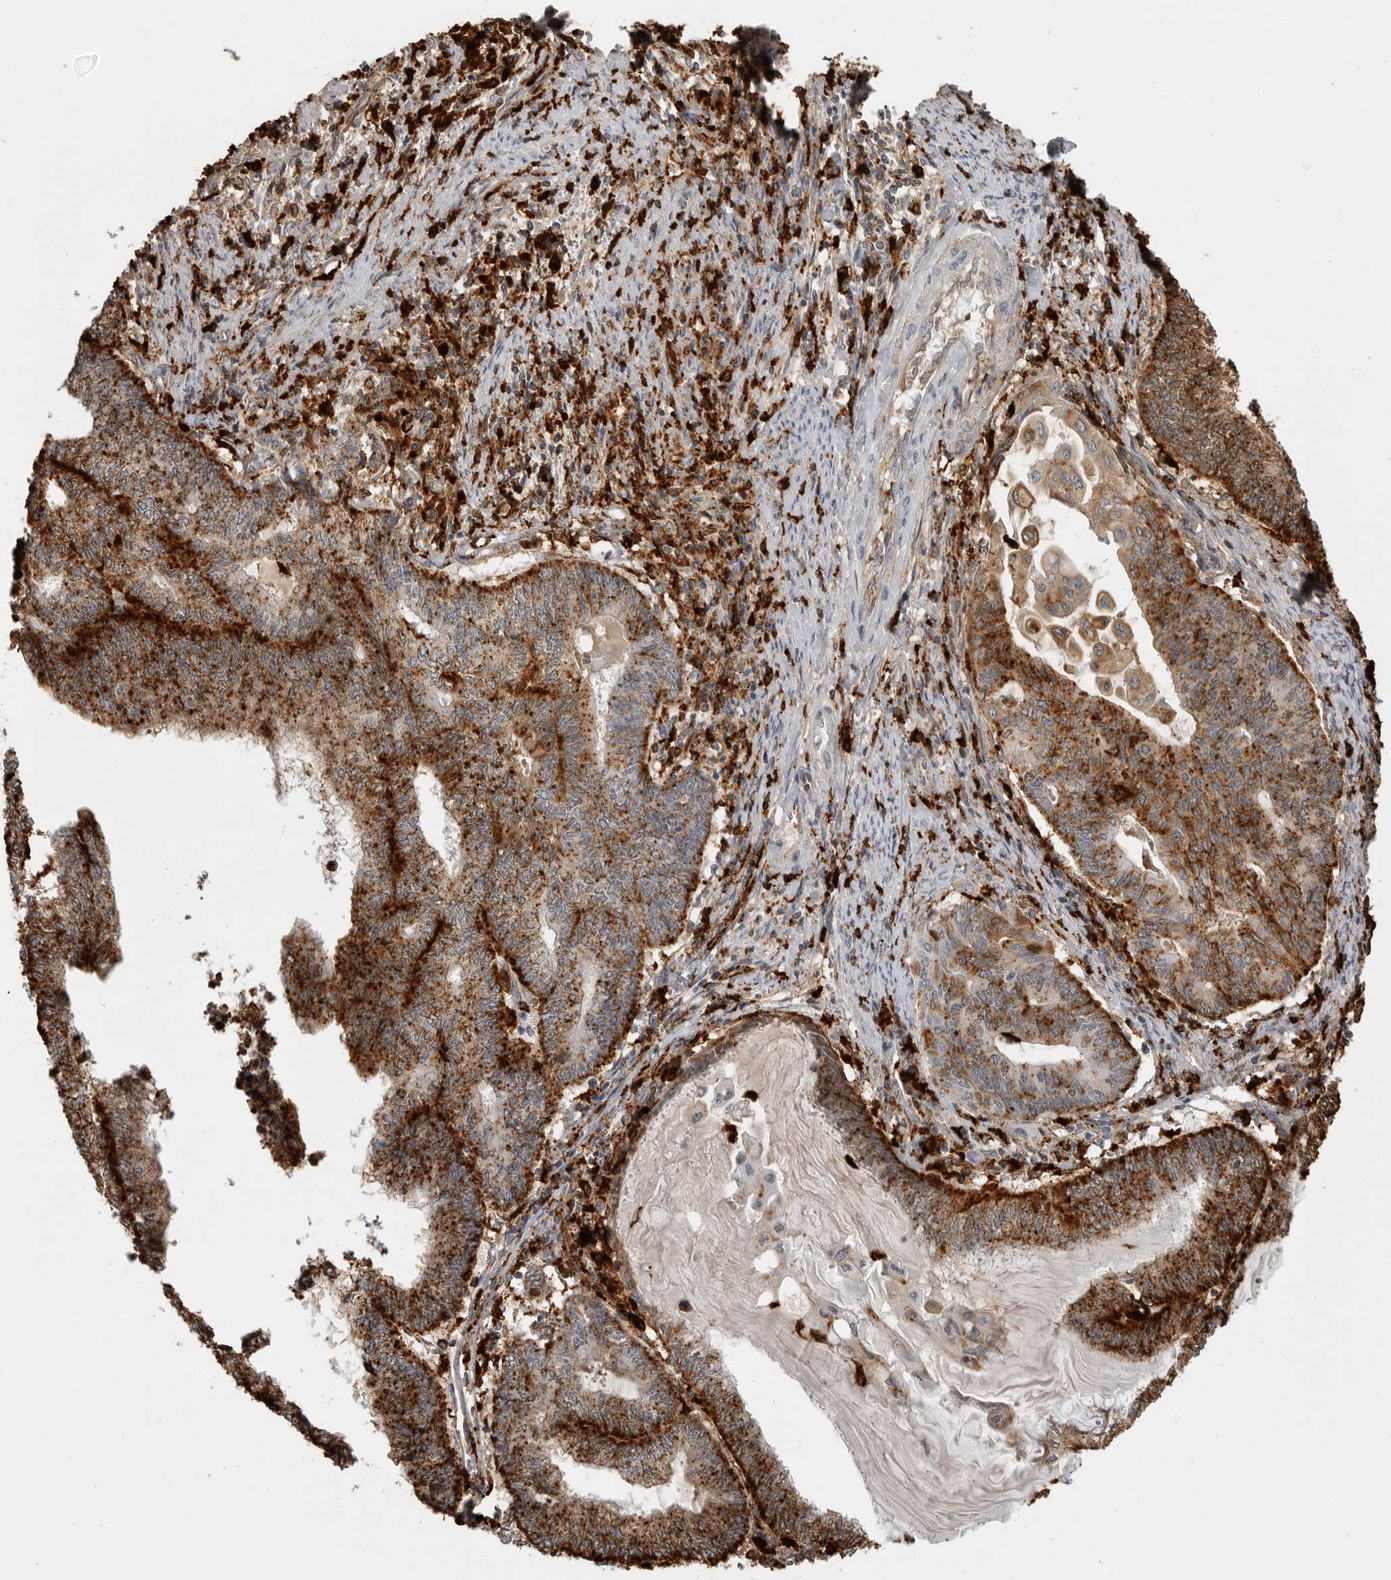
{"staining": {"intensity": "strong", "quantity": ">75%", "location": "cytoplasmic/membranous"}, "tissue": "endometrial cancer", "cell_type": "Tumor cells", "image_type": "cancer", "snomed": [{"axis": "morphology", "description": "Adenocarcinoma, NOS"}, {"axis": "topography", "description": "Uterus"}, {"axis": "topography", "description": "Endometrium"}], "caption": "This is a micrograph of immunohistochemistry (IHC) staining of endometrial adenocarcinoma, which shows strong expression in the cytoplasmic/membranous of tumor cells.", "gene": "IFI30", "patient": {"sex": "female", "age": 70}}